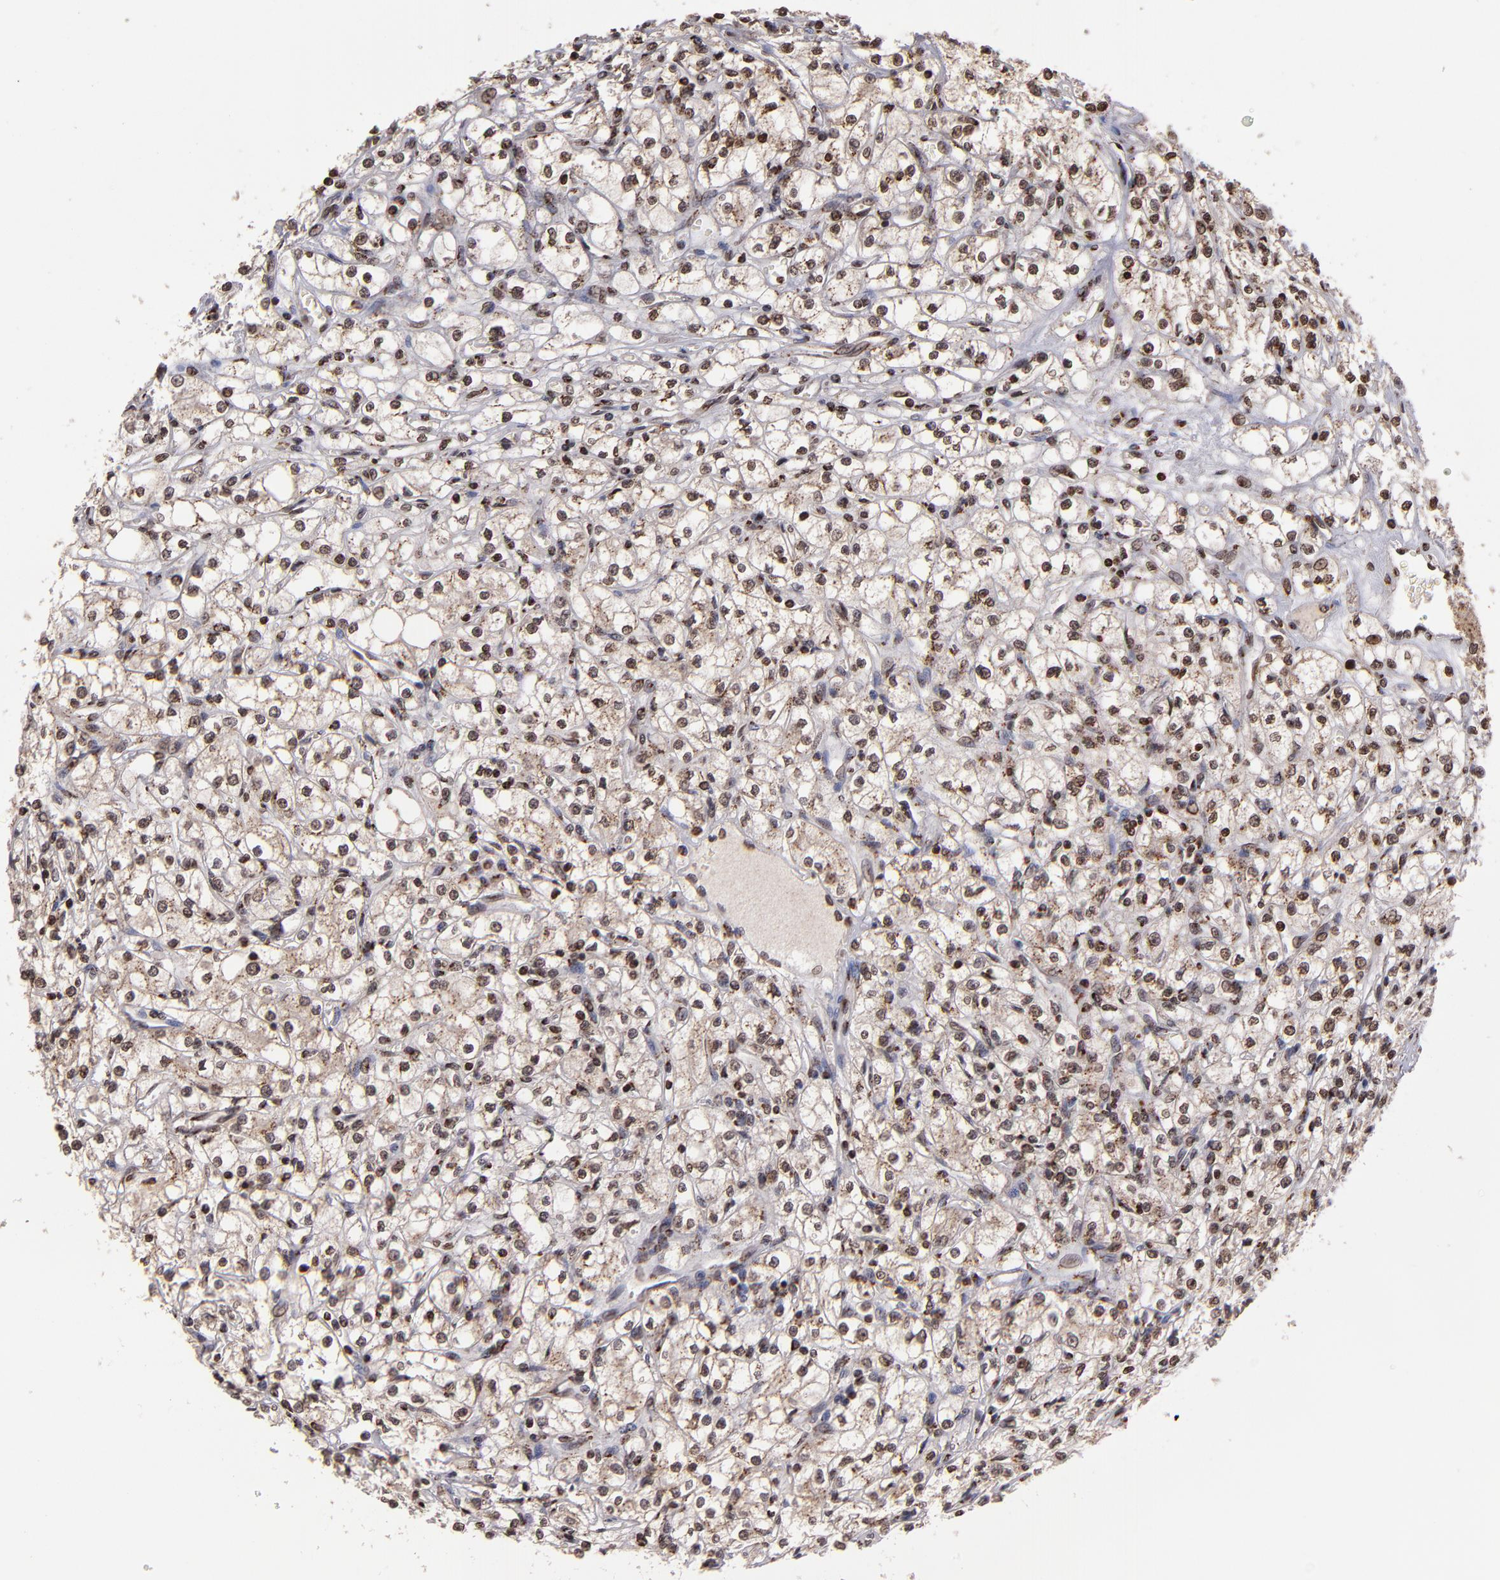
{"staining": {"intensity": "moderate", "quantity": ">75%", "location": "cytoplasmic/membranous,nuclear"}, "tissue": "renal cancer", "cell_type": "Tumor cells", "image_type": "cancer", "snomed": [{"axis": "morphology", "description": "Adenocarcinoma, NOS"}, {"axis": "topography", "description": "Kidney"}], "caption": "Immunohistochemistry (IHC) staining of renal adenocarcinoma, which displays medium levels of moderate cytoplasmic/membranous and nuclear positivity in approximately >75% of tumor cells indicating moderate cytoplasmic/membranous and nuclear protein positivity. The staining was performed using DAB (brown) for protein detection and nuclei were counterstained in hematoxylin (blue).", "gene": "CSDC2", "patient": {"sex": "male", "age": 61}}